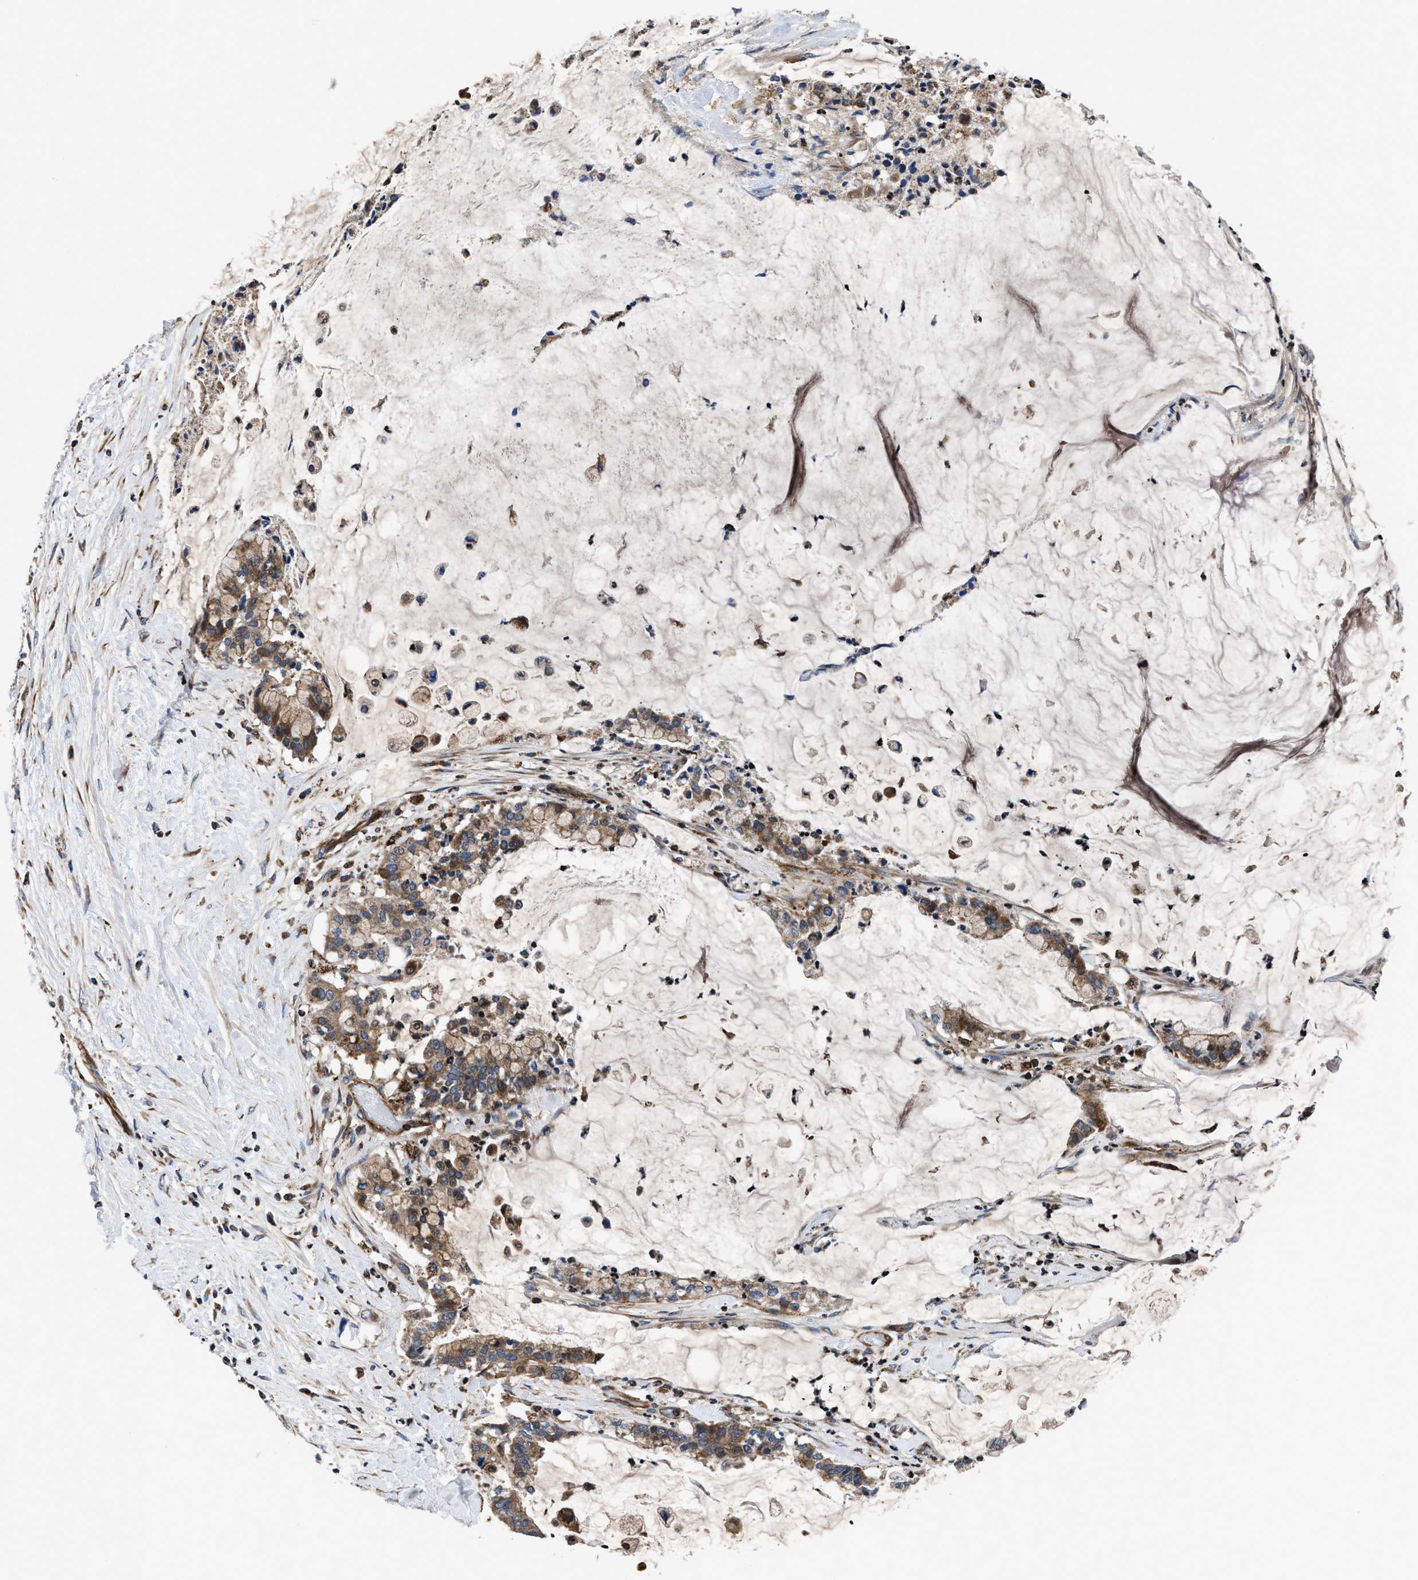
{"staining": {"intensity": "moderate", "quantity": ">75%", "location": "cytoplasmic/membranous"}, "tissue": "pancreatic cancer", "cell_type": "Tumor cells", "image_type": "cancer", "snomed": [{"axis": "morphology", "description": "Adenocarcinoma, NOS"}, {"axis": "topography", "description": "Pancreas"}], "caption": "Immunohistochemistry (DAB (3,3'-diaminobenzidine)) staining of human pancreatic cancer (adenocarcinoma) demonstrates moderate cytoplasmic/membranous protein positivity in about >75% of tumor cells. (IHC, brightfield microscopy, high magnification).", "gene": "PRR15L", "patient": {"sex": "male", "age": 41}}